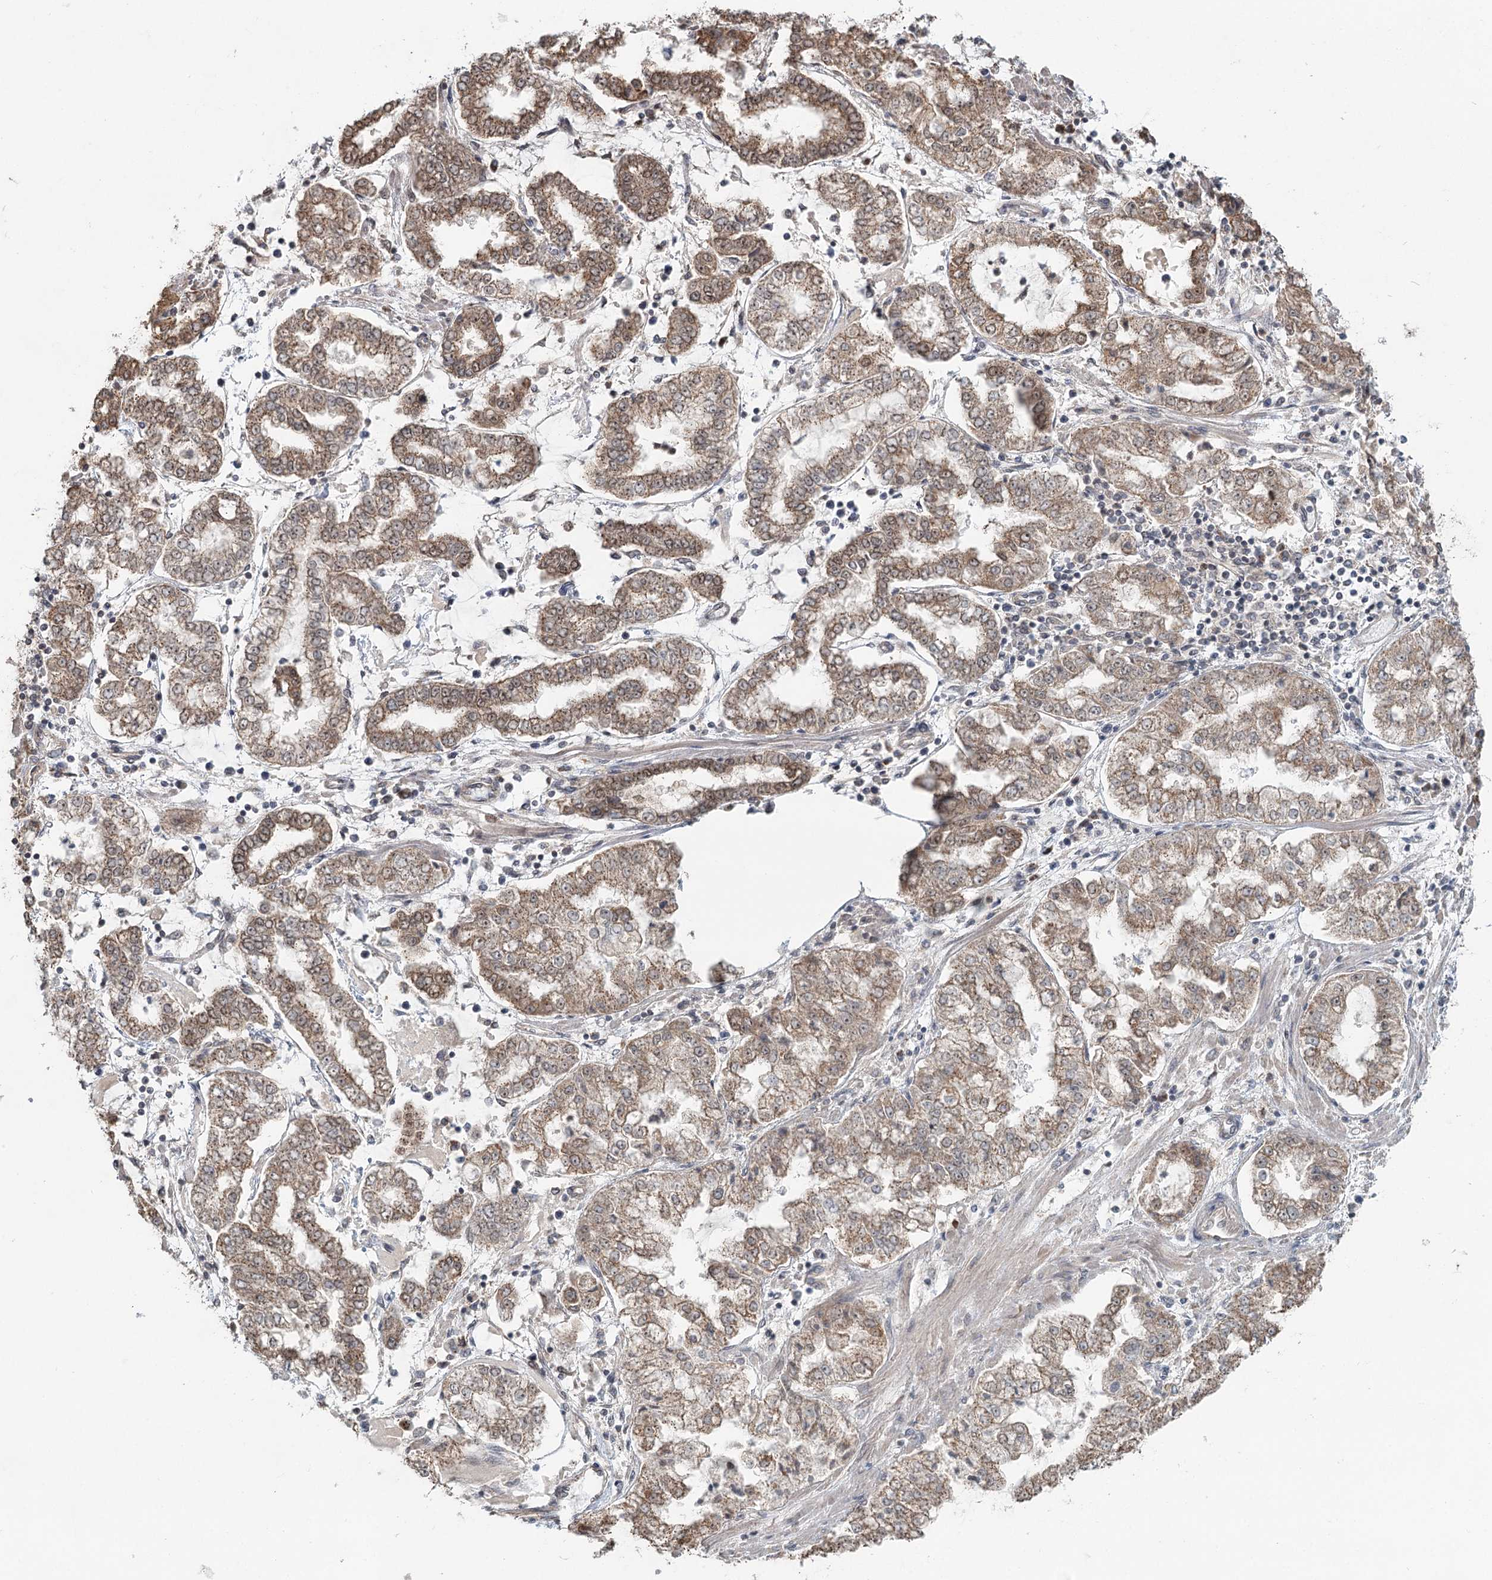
{"staining": {"intensity": "moderate", "quantity": ">75%", "location": "cytoplasmic/membranous"}, "tissue": "stomach cancer", "cell_type": "Tumor cells", "image_type": "cancer", "snomed": [{"axis": "morphology", "description": "Adenocarcinoma, NOS"}, {"axis": "topography", "description": "Stomach"}], "caption": "IHC photomicrograph of neoplastic tissue: stomach cancer (adenocarcinoma) stained using immunohistochemistry (IHC) displays medium levels of moderate protein expression localized specifically in the cytoplasmic/membranous of tumor cells, appearing as a cytoplasmic/membranous brown color.", "gene": "GPALPP1", "patient": {"sex": "male", "age": 76}}